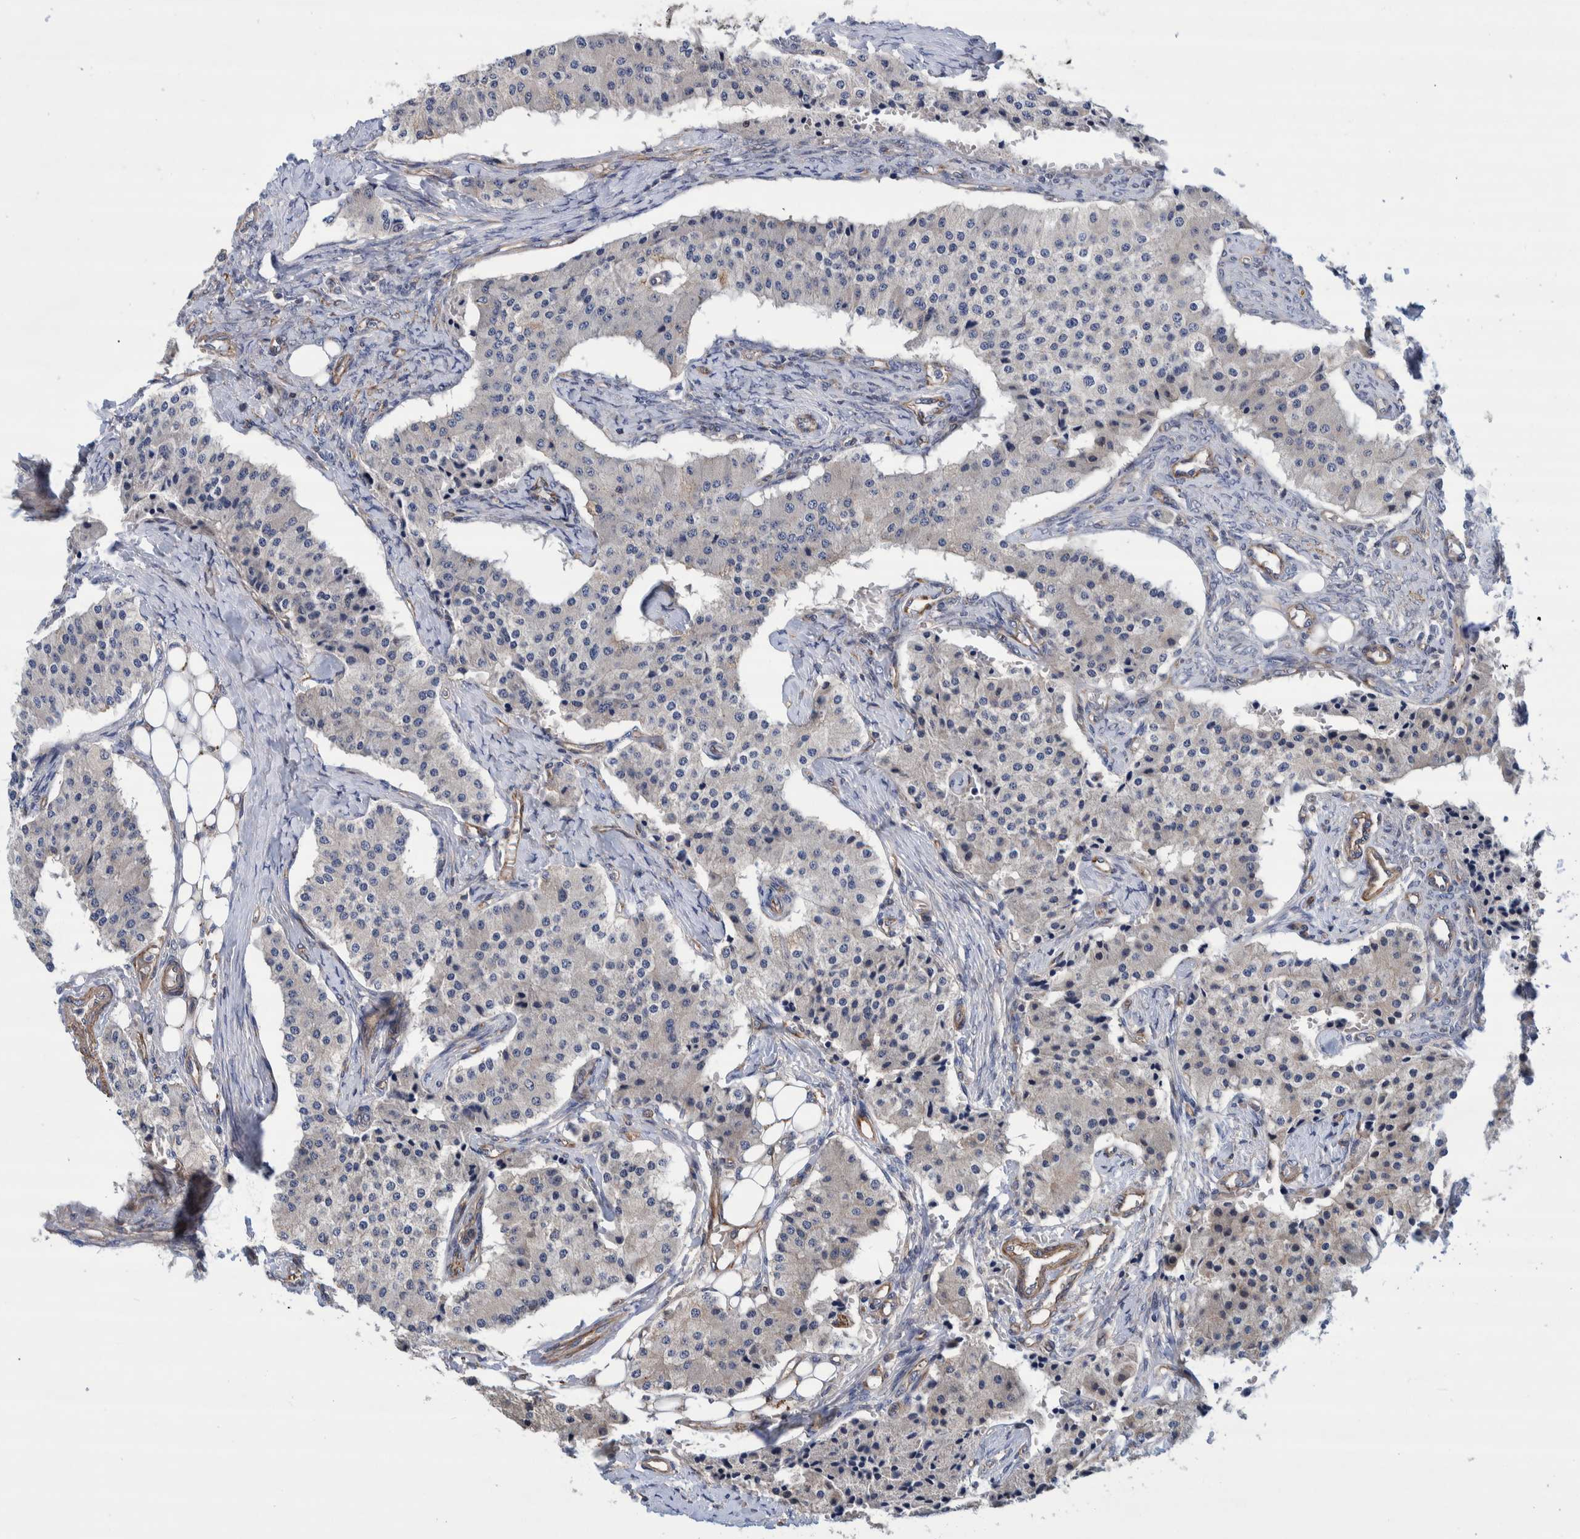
{"staining": {"intensity": "negative", "quantity": "none", "location": "none"}, "tissue": "carcinoid", "cell_type": "Tumor cells", "image_type": "cancer", "snomed": [{"axis": "morphology", "description": "Carcinoid, malignant, NOS"}, {"axis": "topography", "description": "Colon"}], "caption": "Photomicrograph shows no significant protein staining in tumor cells of carcinoid.", "gene": "GRPEL2", "patient": {"sex": "female", "age": 52}}